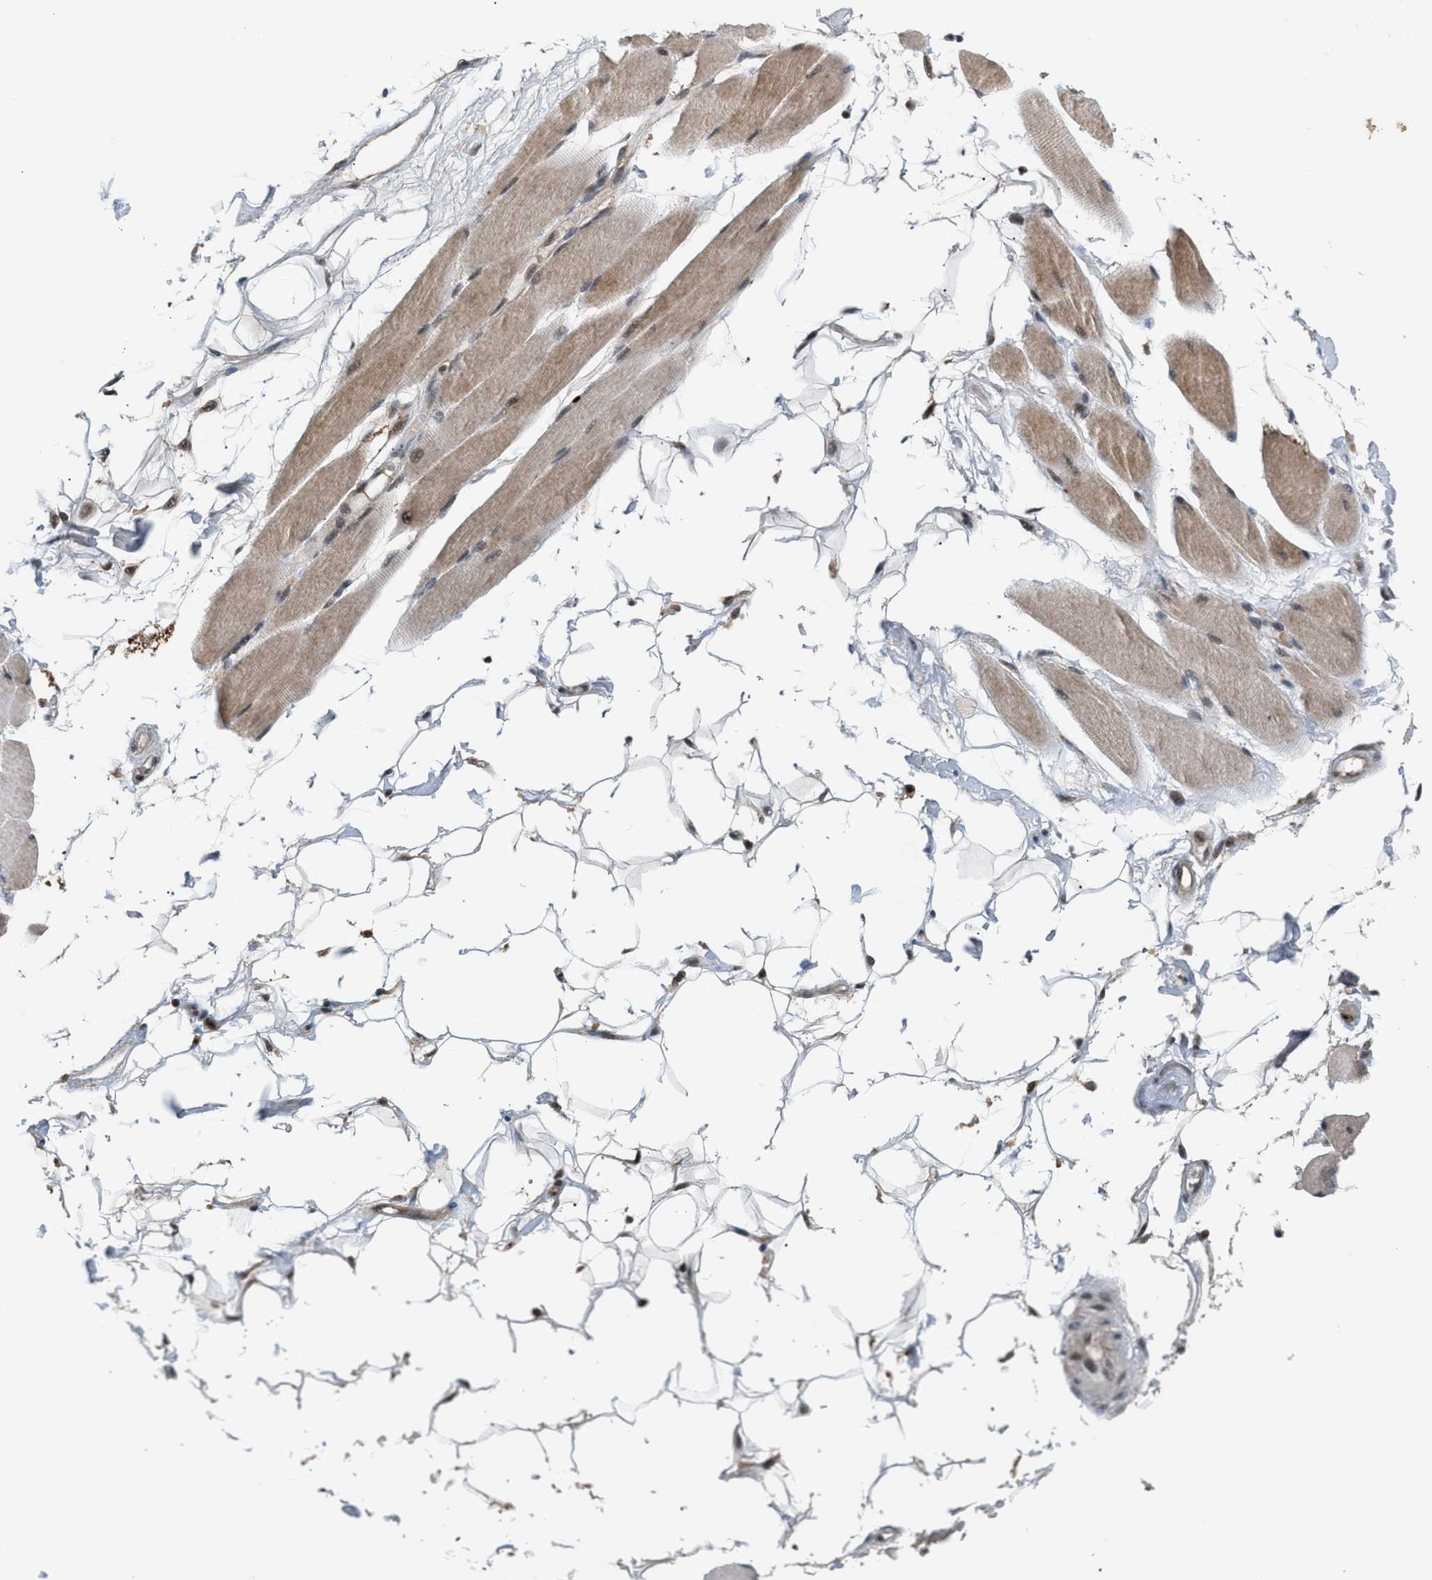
{"staining": {"intensity": "moderate", "quantity": ">75%", "location": "cytoplasmic/membranous,nuclear"}, "tissue": "skeletal muscle", "cell_type": "Myocytes", "image_type": "normal", "snomed": [{"axis": "morphology", "description": "Normal tissue, NOS"}, {"axis": "topography", "description": "Skeletal muscle"}, {"axis": "topography", "description": "Peripheral nerve tissue"}], "caption": "Normal skeletal muscle was stained to show a protein in brown. There is medium levels of moderate cytoplasmic/membranous,nuclear positivity in about >75% of myocytes. Ihc stains the protein in brown and the nuclei are stained blue.", "gene": "PRPF4", "patient": {"sex": "female", "age": 84}}